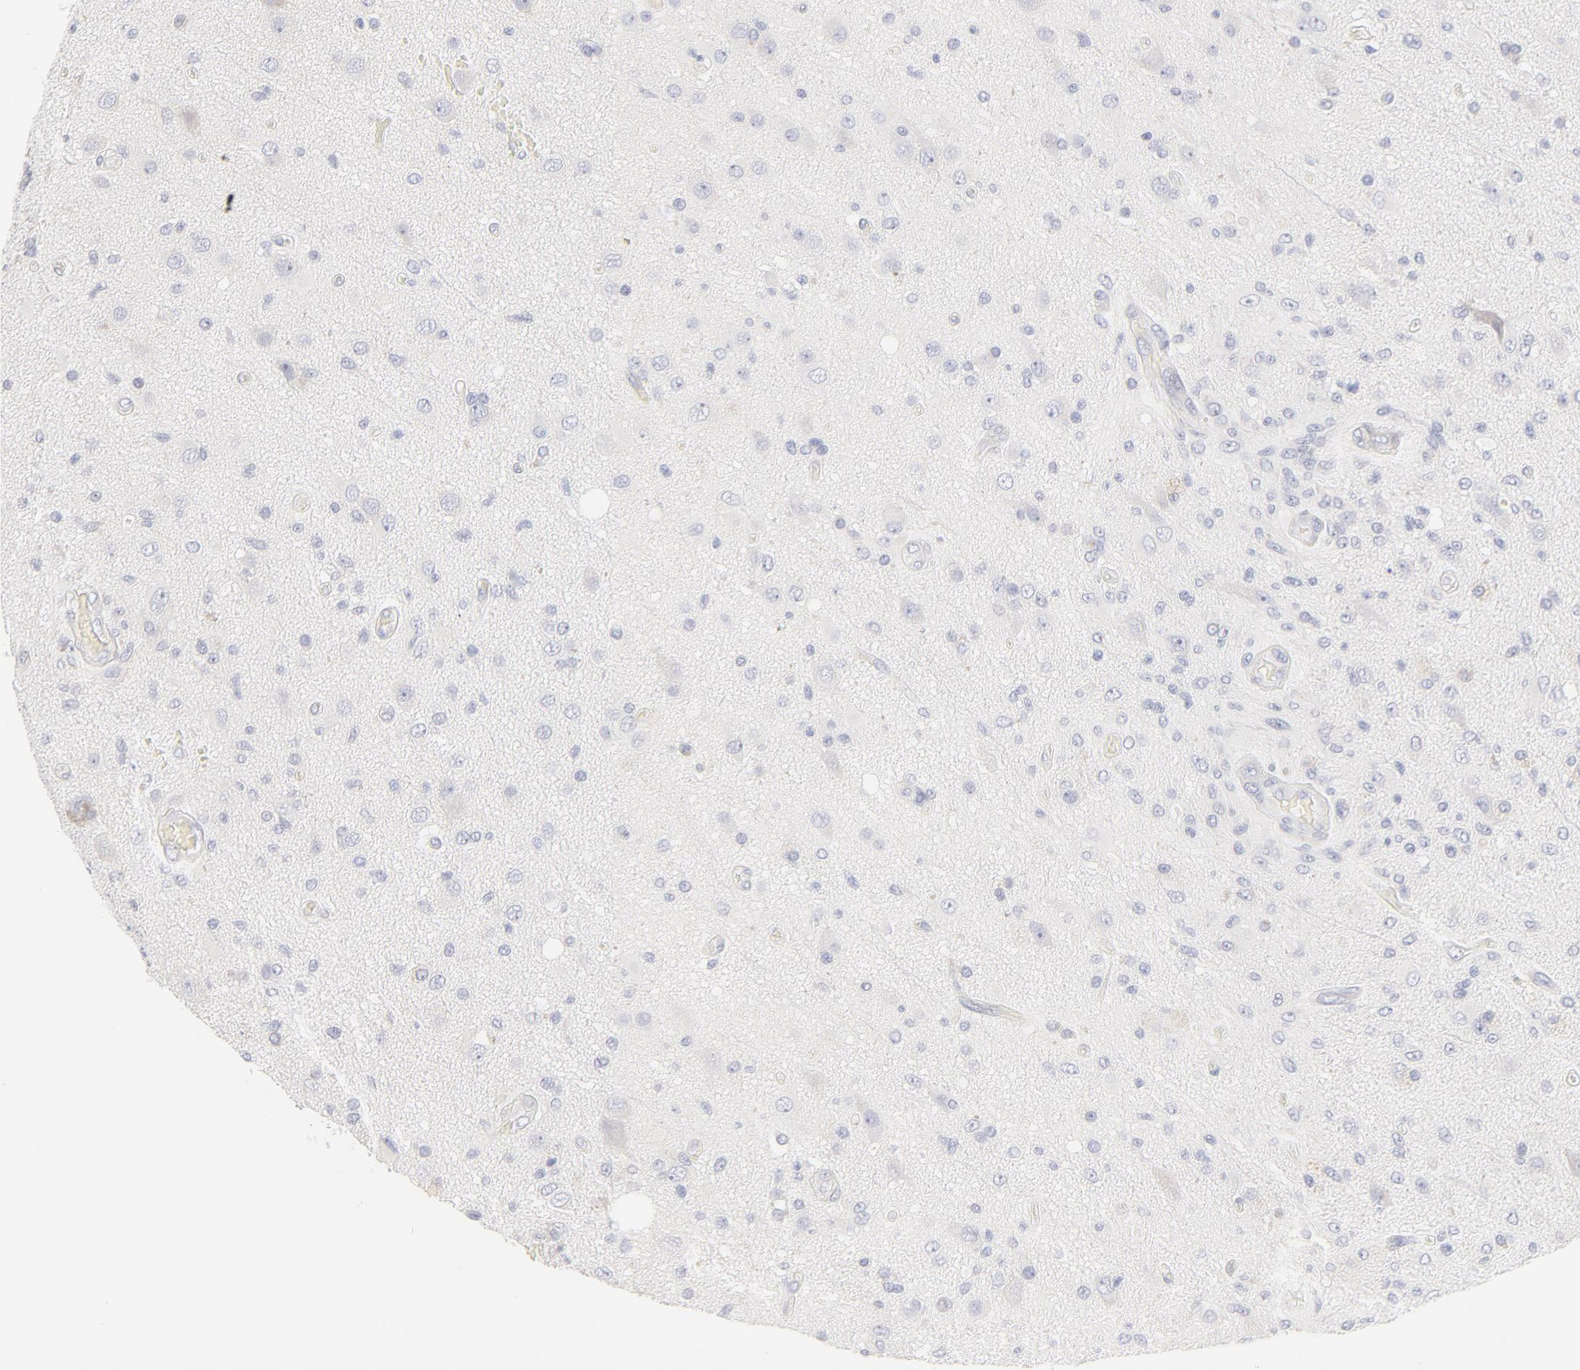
{"staining": {"intensity": "negative", "quantity": "none", "location": "none"}, "tissue": "glioma", "cell_type": "Tumor cells", "image_type": "cancer", "snomed": [{"axis": "morphology", "description": "Normal tissue, NOS"}, {"axis": "morphology", "description": "Glioma, malignant, High grade"}, {"axis": "topography", "description": "Cerebral cortex"}], "caption": "Micrograph shows no protein expression in tumor cells of glioma tissue. (DAB (3,3'-diaminobenzidine) immunohistochemistry (IHC) with hematoxylin counter stain).", "gene": "NPNT", "patient": {"sex": "male", "age": 77}}